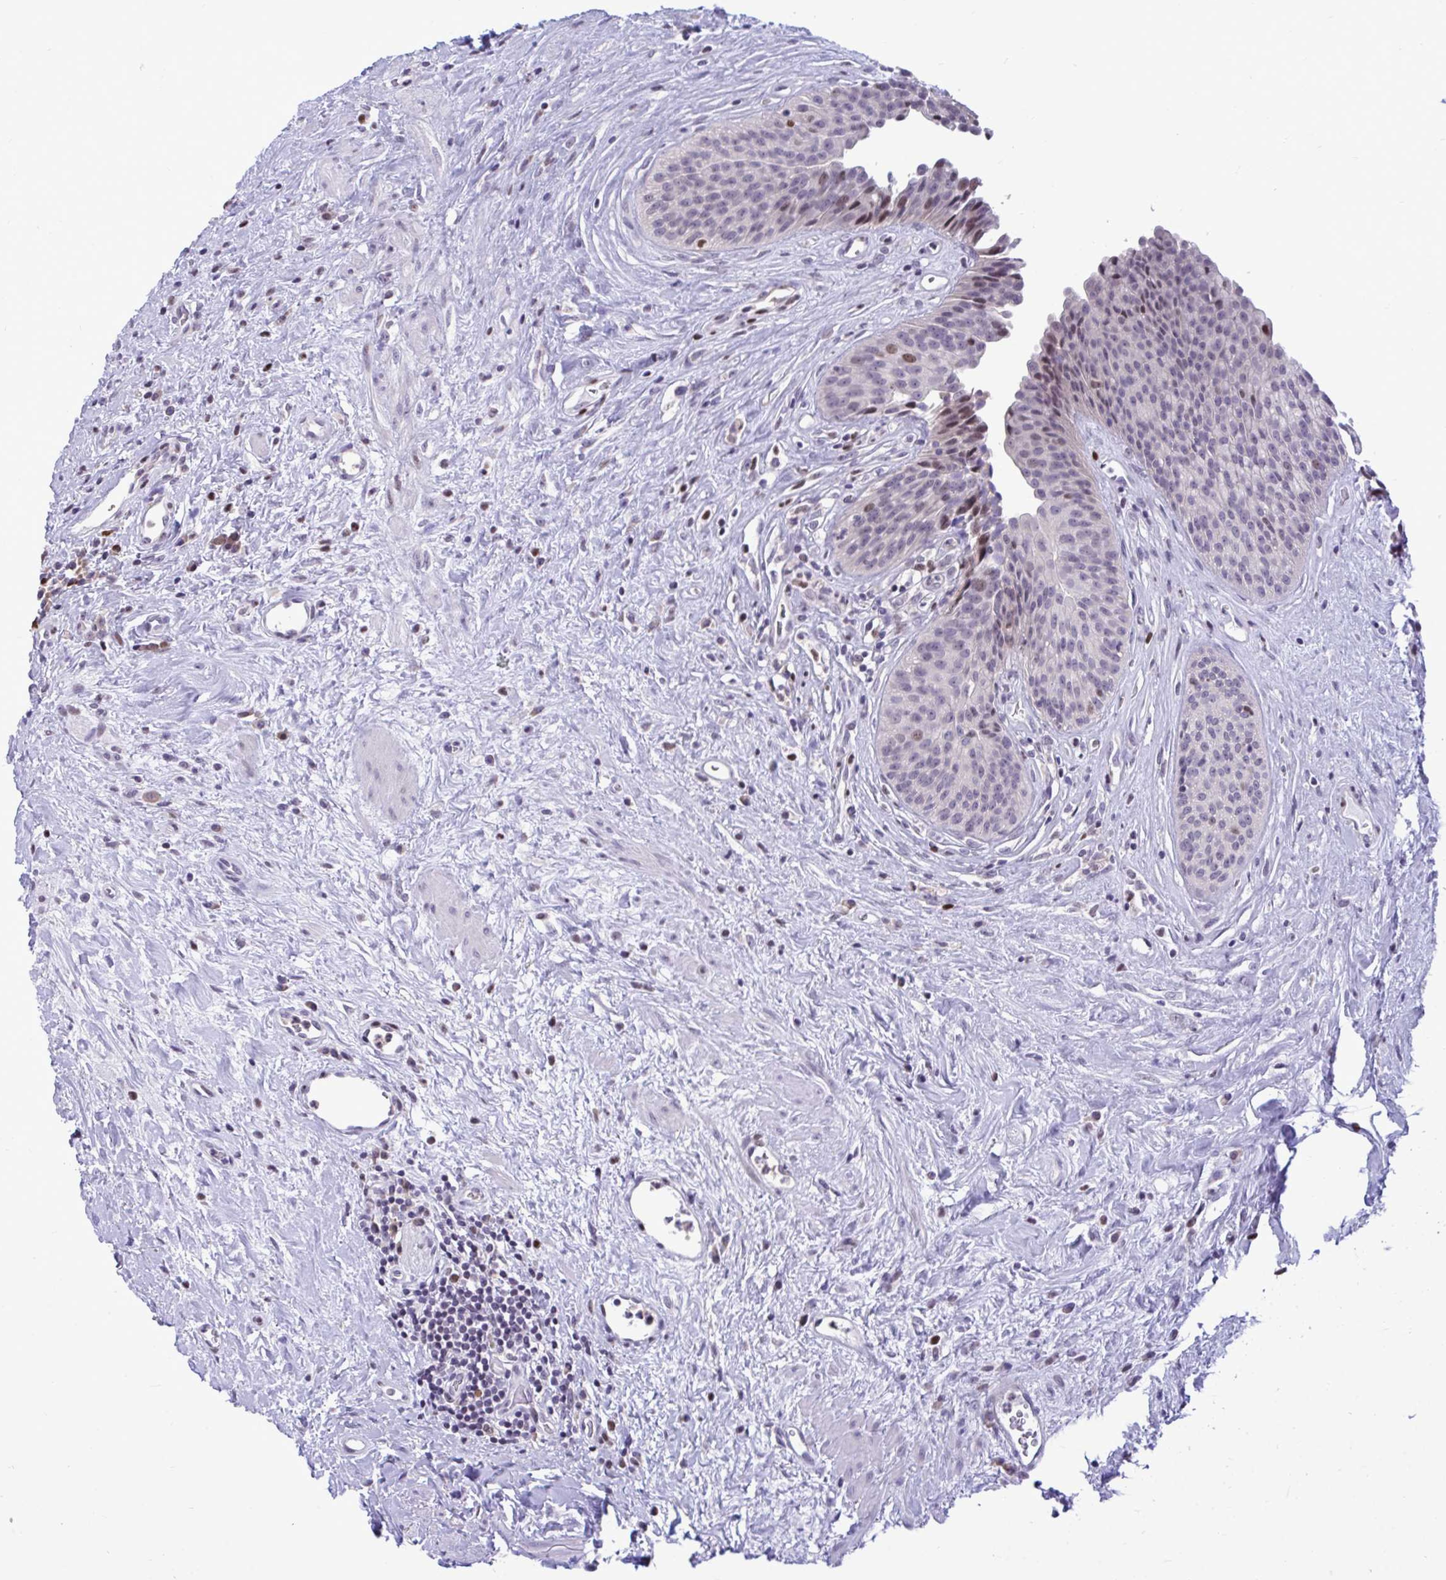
{"staining": {"intensity": "strong", "quantity": "25%-75%", "location": "nuclear"}, "tissue": "urinary bladder", "cell_type": "Urothelial cells", "image_type": "normal", "snomed": [{"axis": "morphology", "description": "Normal tissue, NOS"}, {"axis": "topography", "description": "Urinary bladder"}], "caption": "A brown stain highlights strong nuclear expression of a protein in urothelial cells of normal urinary bladder. (brown staining indicates protein expression, while blue staining denotes nuclei).", "gene": "C1QL2", "patient": {"sex": "female", "age": 56}}